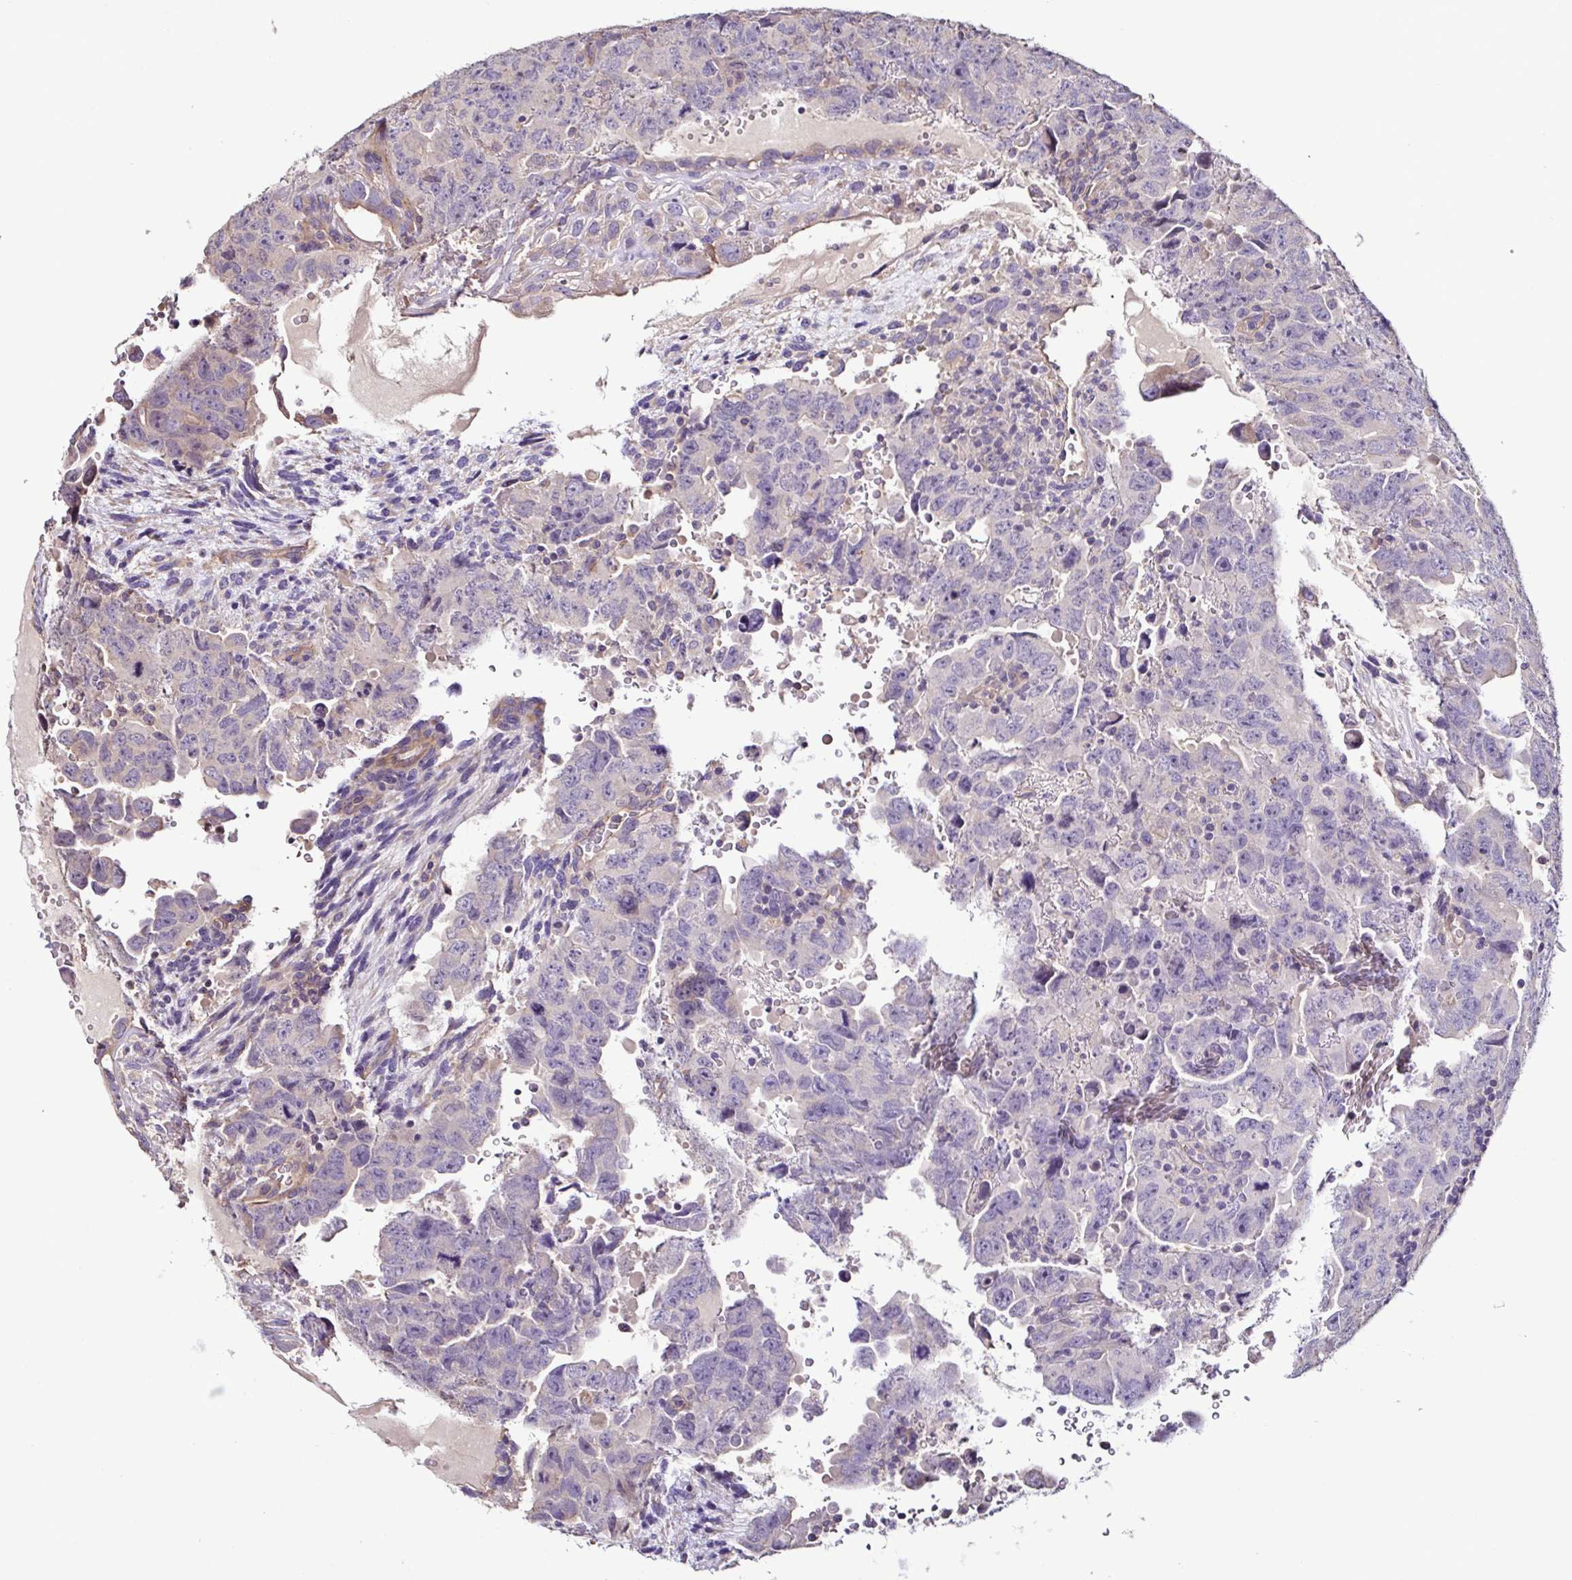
{"staining": {"intensity": "negative", "quantity": "none", "location": "none"}, "tissue": "testis cancer", "cell_type": "Tumor cells", "image_type": "cancer", "snomed": [{"axis": "morphology", "description": "Carcinoma, Embryonal, NOS"}, {"axis": "topography", "description": "Testis"}], "caption": "The image exhibits no staining of tumor cells in testis cancer (embryonal carcinoma).", "gene": "LMOD2", "patient": {"sex": "male", "age": 24}}